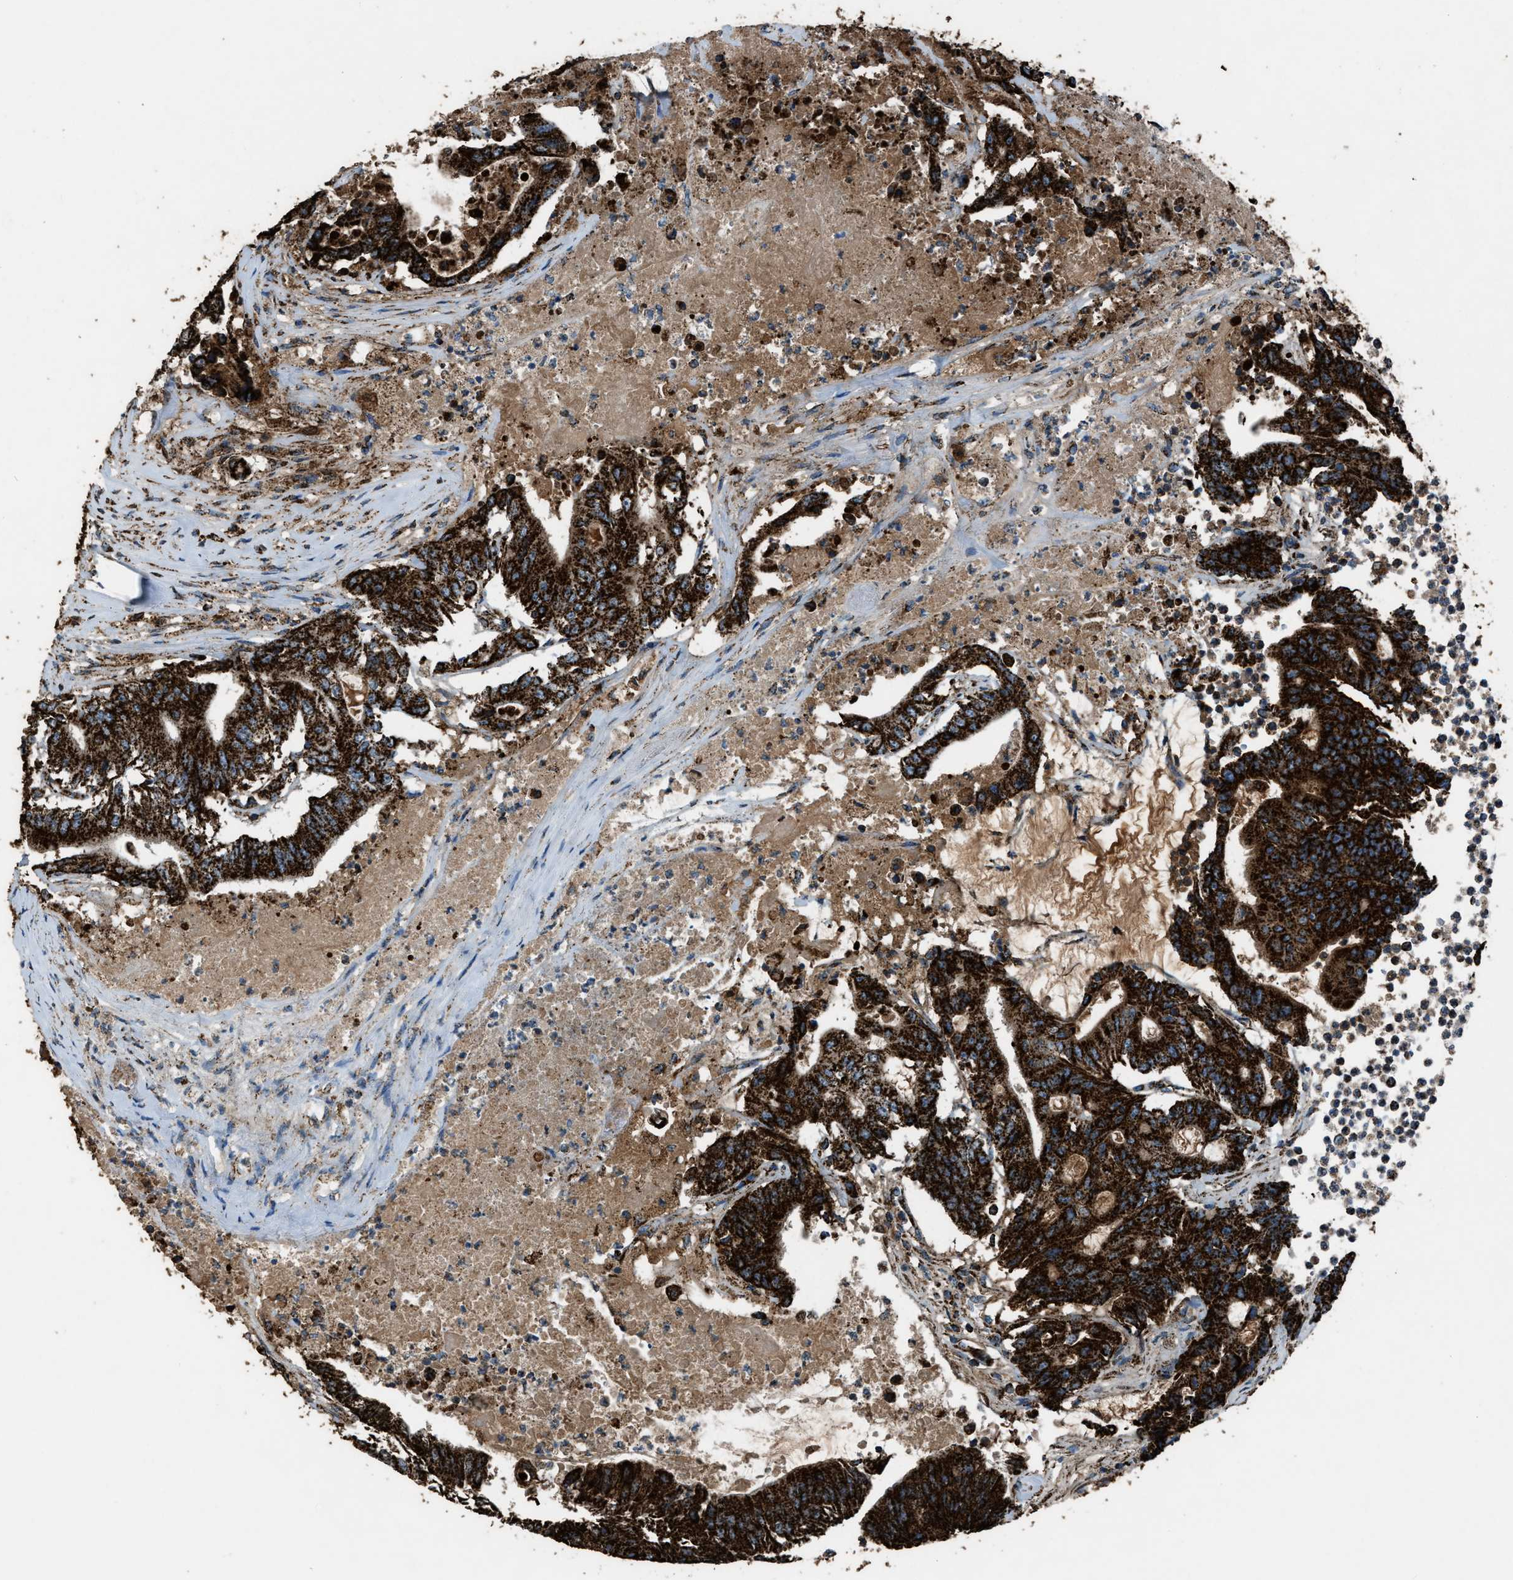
{"staining": {"intensity": "strong", "quantity": ">75%", "location": "cytoplasmic/membranous"}, "tissue": "colorectal cancer", "cell_type": "Tumor cells", "image_type": "cancer", "snomed": [{"axis": "morphology", "description": "Adenocarcinoma, NOS"}, {"axis": "topography", "description": "Colon"}], "caption": "Human colorectal cancer (adenocarcinoma) stained with a protein marker exhibits strong staining in tumor cells.", "gene": "MDH2", "patient": {"sex": "female", "age": 77}}